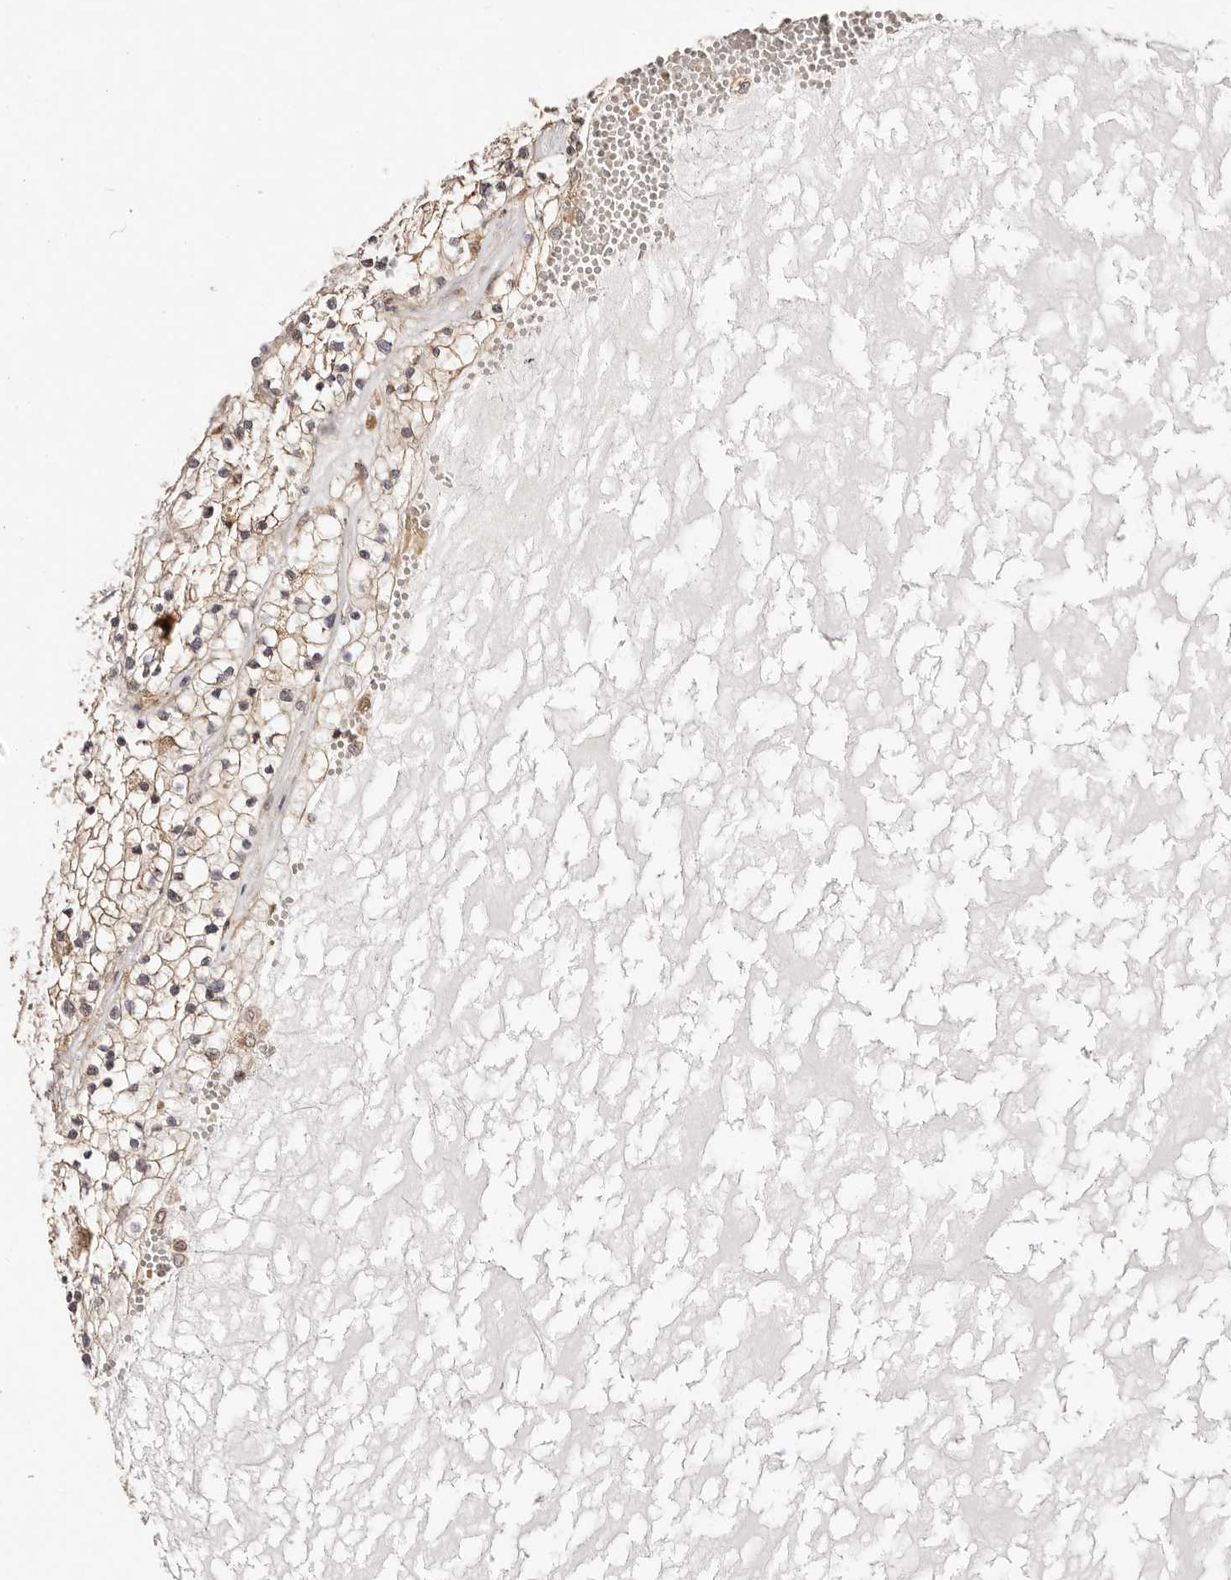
{"staining": {"intensity": "weak", "quantity": "25%-75%", "location": "cytoplasmic/membranous"}, "tissue": "renal cancer", "cell_type": "Tumor cells", "image_type": "cancer", "snomed": [{"axis": "morphology", "description": "Normal tissue, NOS"}, {"axis": "morphology", "description": "Adenocarcinoma, NOS"}, {"axis": "topography", "description": "Kidney"}], "caption": "Renal cancer tissue reveals weak cytoplasmic/membranous staining in about 25%-75% of tumor cells, visualized by immunohistochemistry.", "gene": "MAPK1", "patient": {"sex": "male", "age": 68}}